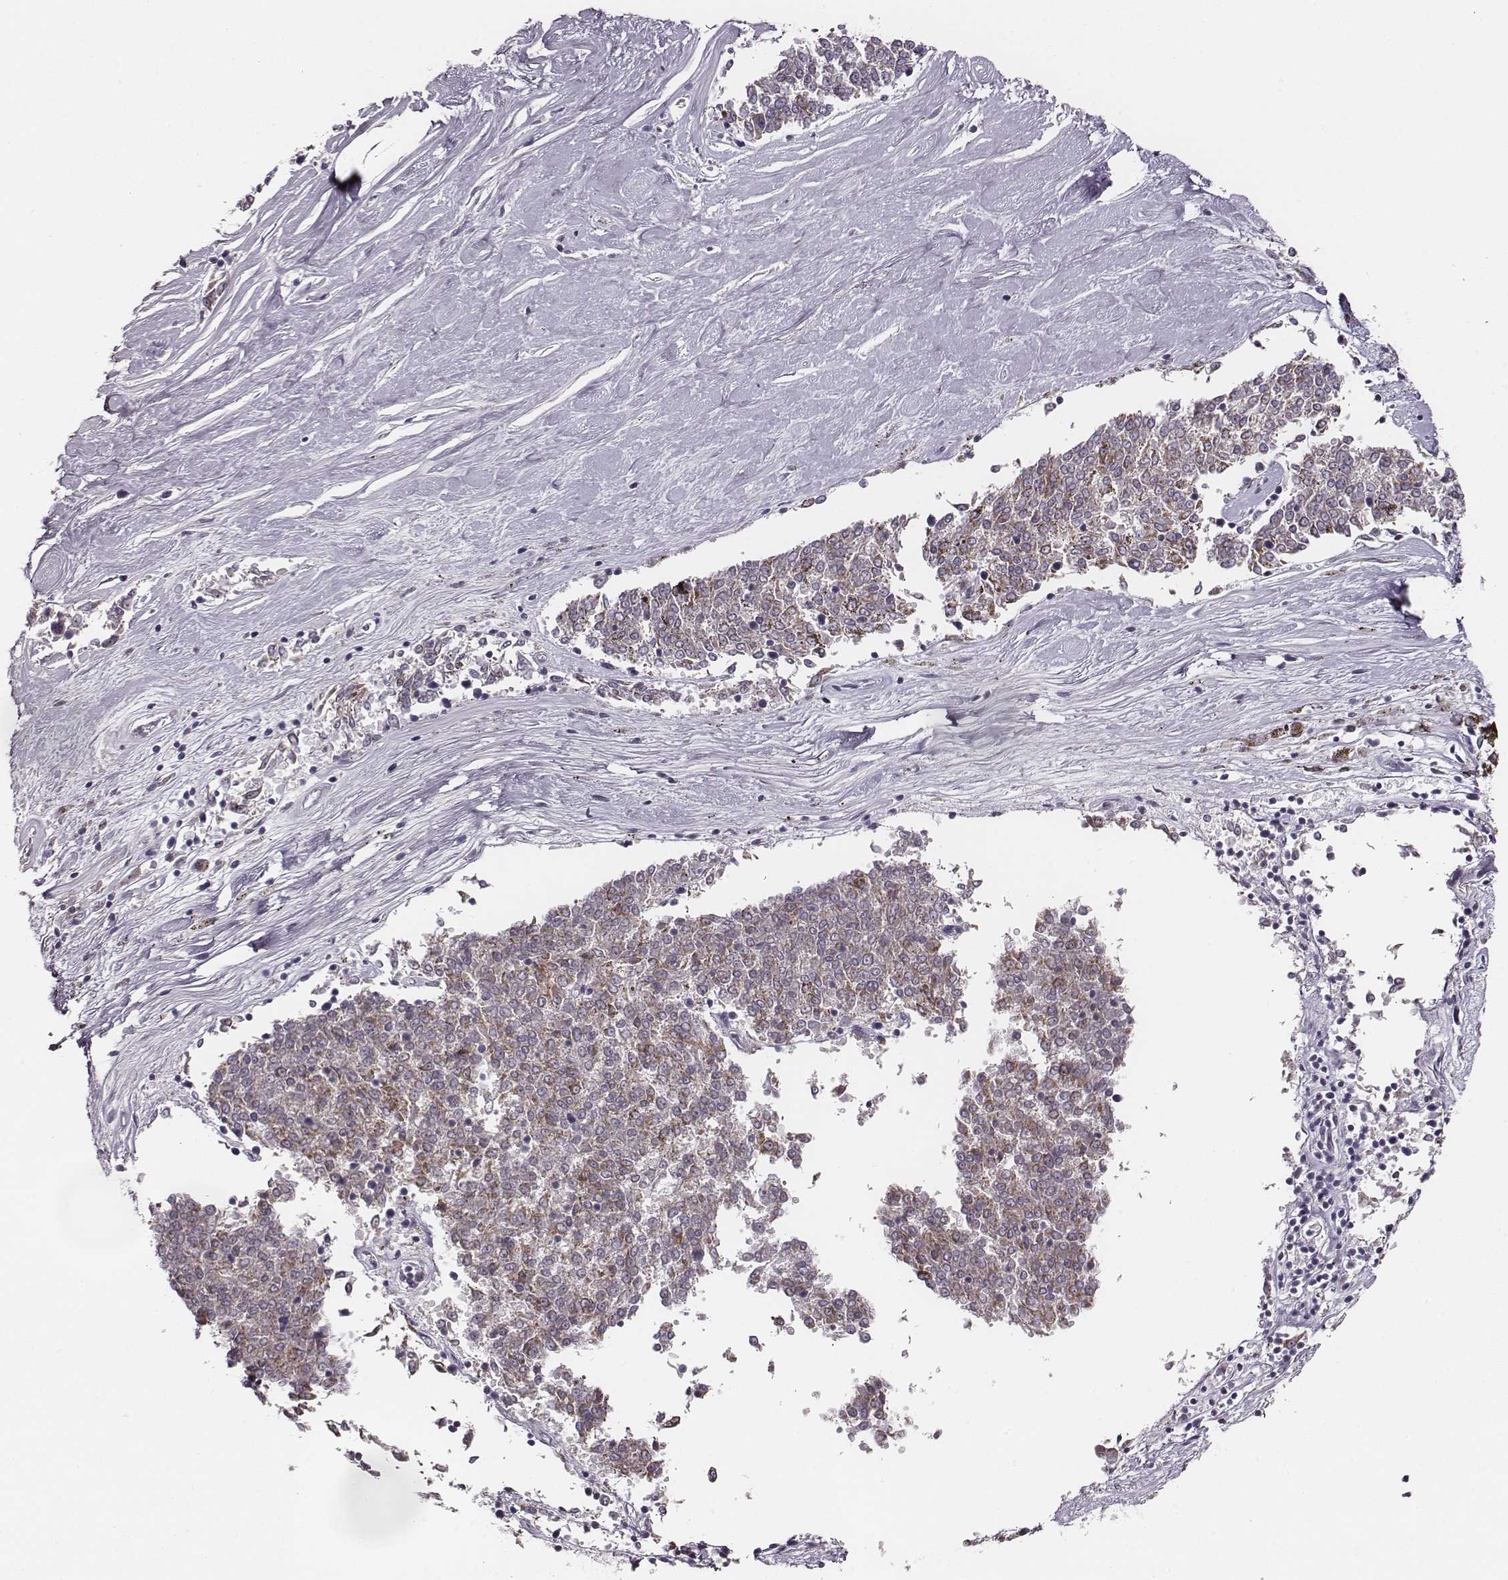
{"staining": {"intensity": "weak", "quantity": "25%-75%", "location": "cytoplasmic/membranous"}, "tissue": "melanoma", "cell_type": "Tumor cells", "image_type": "cancer", "snomed": [{"axis": "morphology", "description": "Malignant melanoma, NOS"}, {"axis": "topography", "description": "Skin"}], "caption": "This histopathology image reveals immunohistochemistry staining of human malignant melanoma, with low weak cytoplasmic/membranous staining in approximately 25%-75% of tumor cells.", "gene": "UBL4B", "patient": {"sex": "female", "age": 72}}